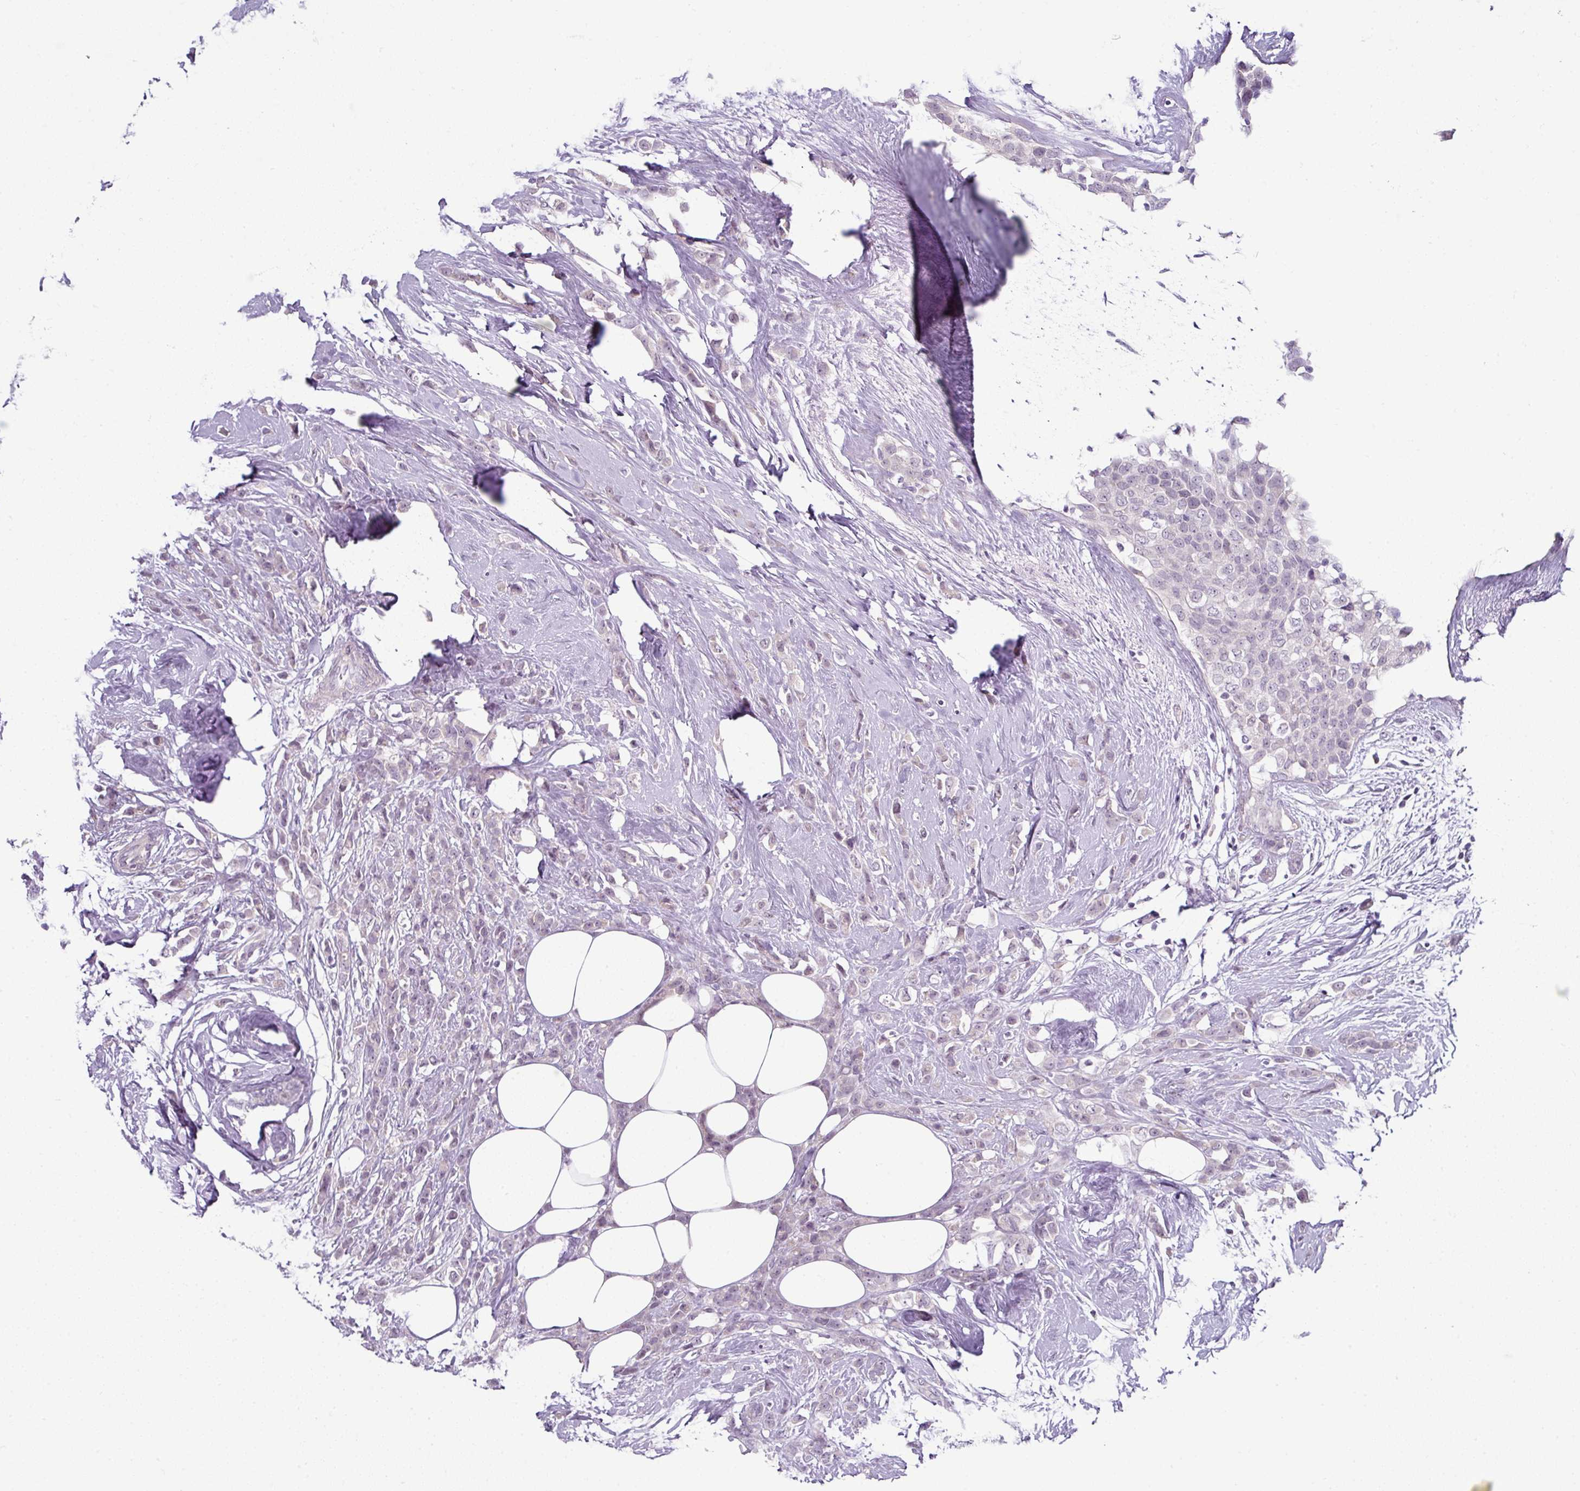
{"staining": {"intensity": "negative", "quantity": "none", "location": "none"}, "tissue": "breast cancer", "cell_type": "Tumor cells", "image_type": "cancer", "snomed": [{"axis": "morphology", "description": "Duct carcinoma"}, {"axis": "topography", "description": "Breast"}], "caption": "Tumor cells are negative for brown protein staining in intraductal carcinoma (breast).", "gene": "OR52D1", "patient": {"sex": "female", "age": 80}}